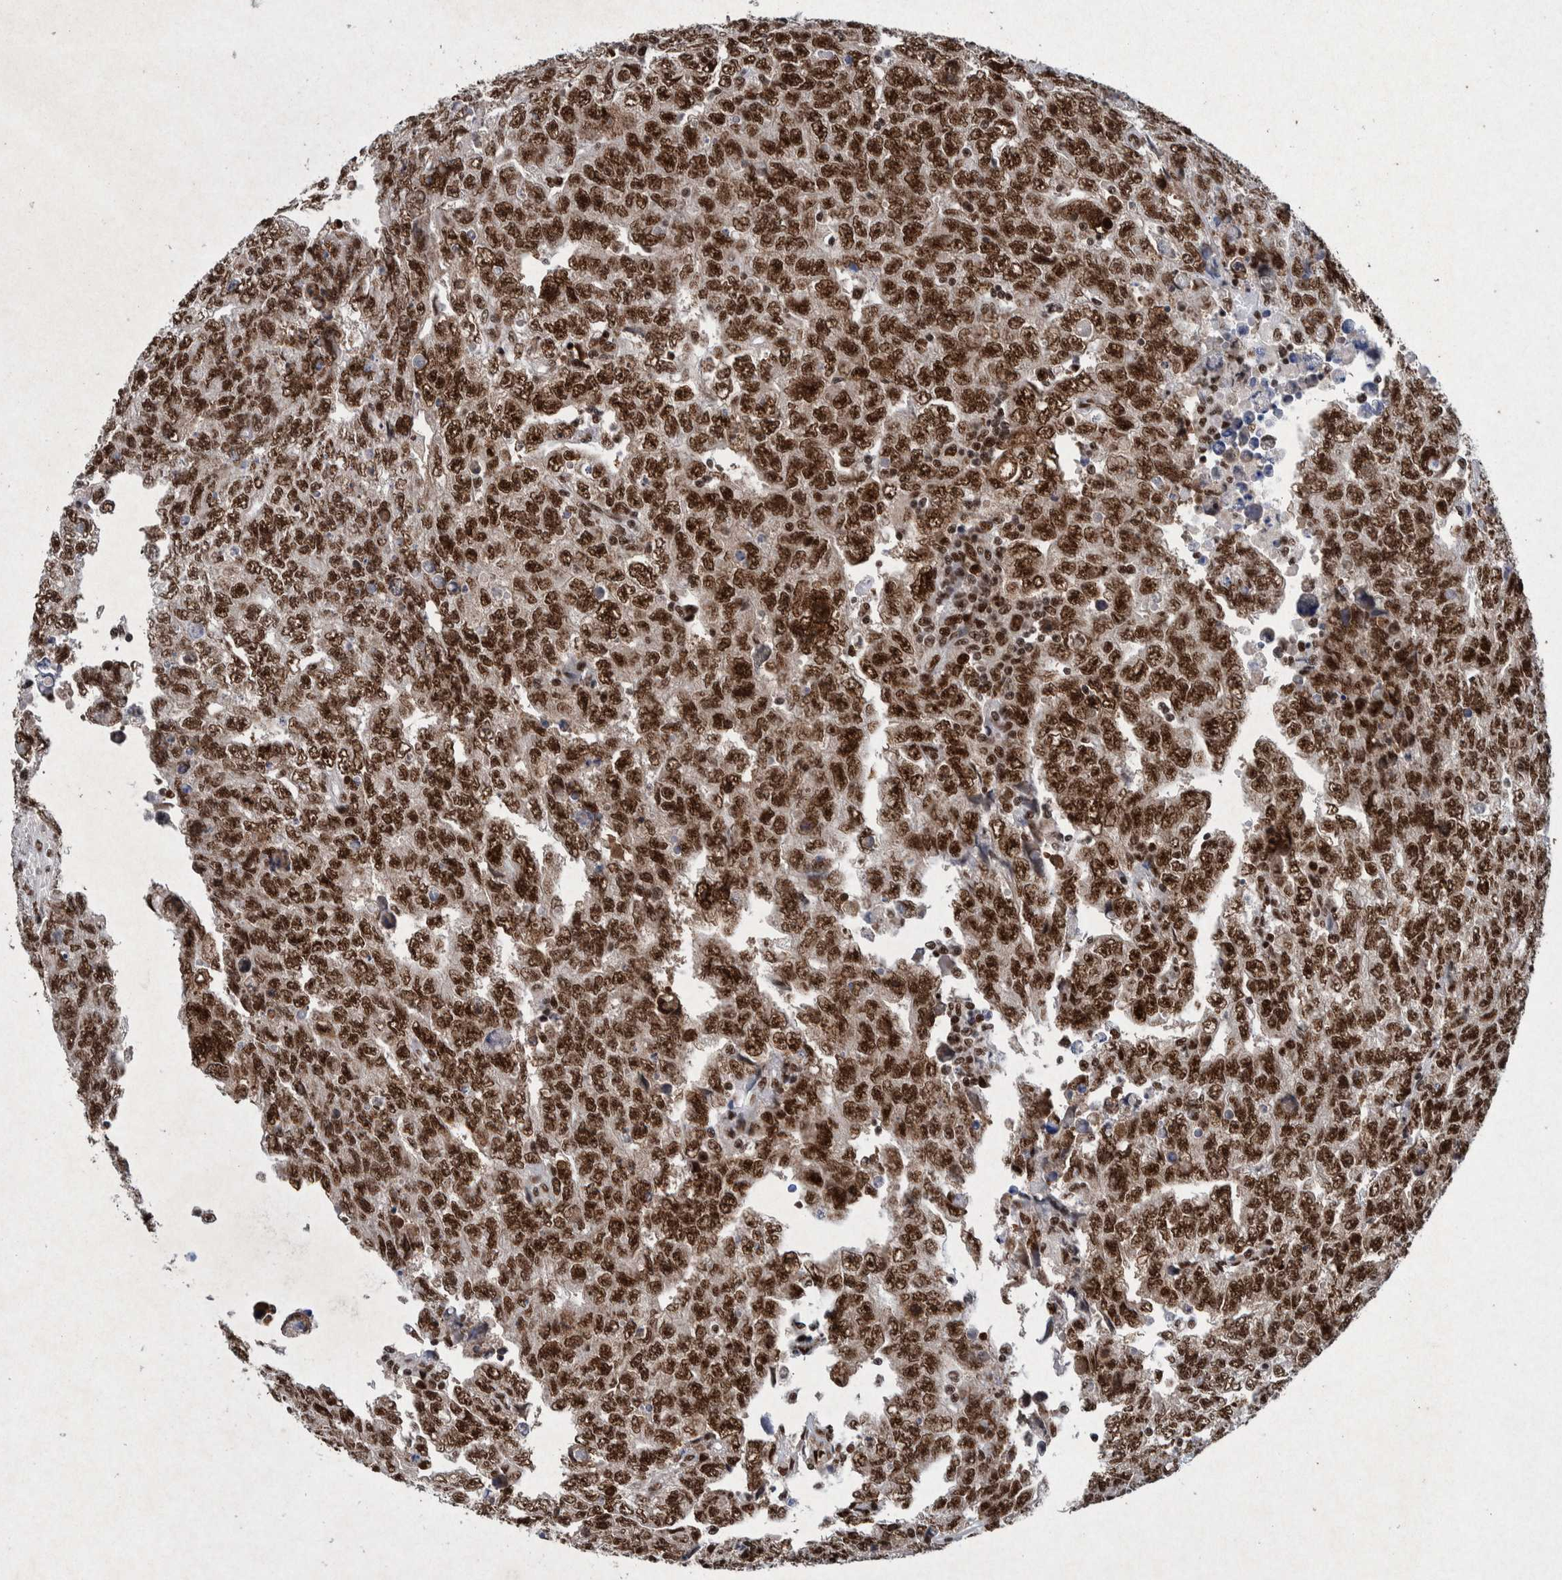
{"staining": {"intensity": "strong", "quantity": ">75%", "location": "nuclear"}, "tissue": "testis cancer", "cell_type": "Tumor cells", "image_type": "cancer", "snomed": [{"axis": "morphology", "description": "Carcinoma, Embryonal, NOS"}, {"axis": "topography", "description": "Testis"}], "caption": "Testis cancer stained with a protein marker demonstrates strong staining in tumor cells.", "gene": "TAF10", "patient": {"sex": "male", "age": 28}}